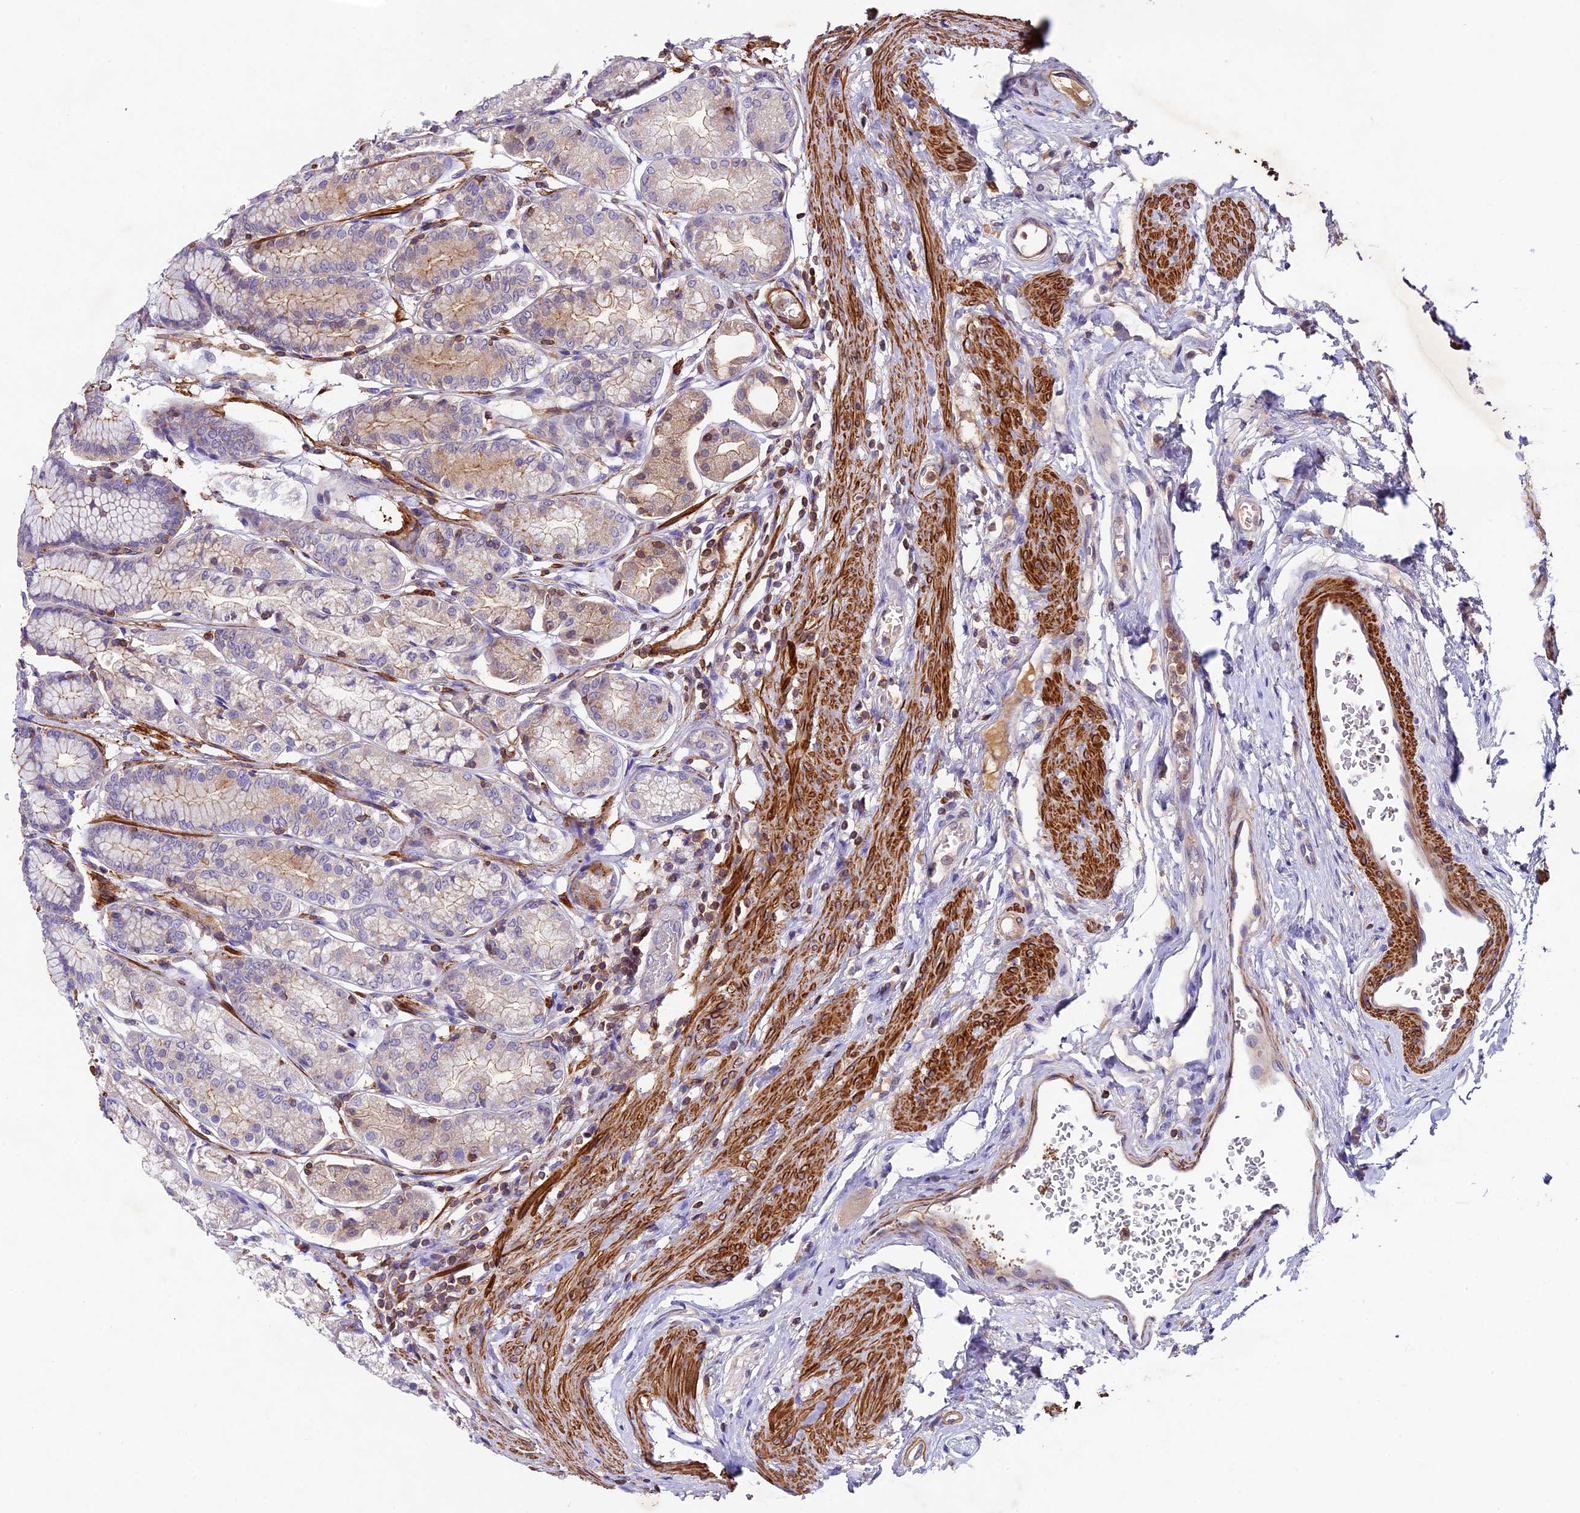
{"staining": {"intensity": "weak", "quantity": "<25%", "location": "cytoplasmic/membranous"}, "tissue": "stomach", "cell_type": "Glandular cells", "image_type": "normal", "snomed": [{"axis": "morphology", "description": "Normal tissue, NOS"}, {"axis": "morphology", "description": "Adenocarcinoma, NOS"}, {"axis": "morphology", "description": "Adenocarcinoma, High grade"}, {"axis": "topography", "description": "Stomach, upper"}, {"axis": "topography", "description": "Stomach"}], "caption": "This image is of unremarkable stomach stained with immunohistochemistry (IHC) to label a protein in brown with the nuclei are counter-stained blue. There is no staining in glandular cells. (Brightfield microscopy of DAB (3,3'-diaminobenzidine) IHC at high magnification).", "gene": "TBC1D1", "patient": {"sex": "female", "age": 65}}